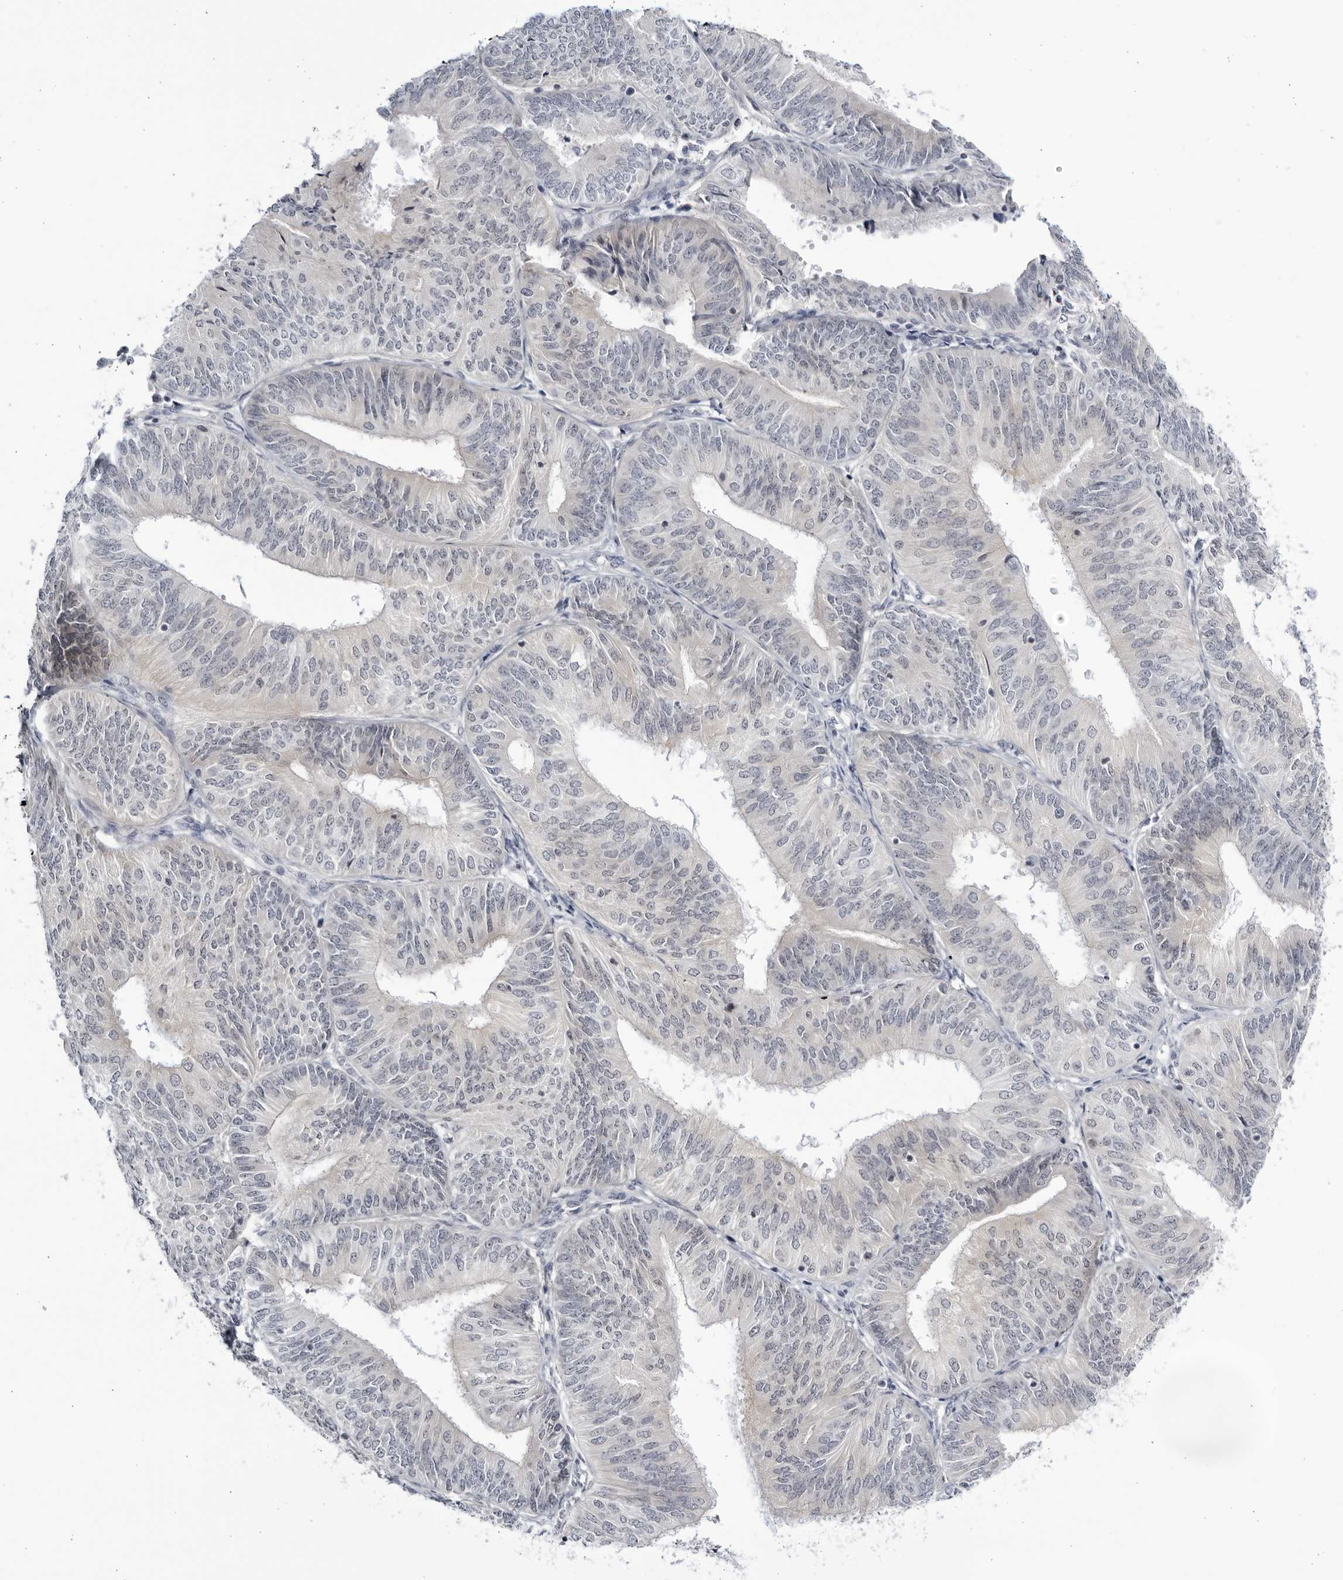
{"staining": {"intensity": "weak", "quantity": "<25%", "location": "cytoplasmic/membranous"}, "tissue": "endometrial cancer", "cell_type": "Tumor cells", "image_type": "cancer", "snomed": [{"axis": "morphology", "description": "Adenocarcinoma, NOS"}, {"axis": "topography", "description": "Endometrium"}], "caption": "A photomicrograph of human endometrial adenocarcinoma is negative for staining in tumor cells. (Immunohistochemistry (ihc), brightfield microscopy, high magnification).", "gene": "CNBD1", "patient": {"sex": "female", "age": 58}}